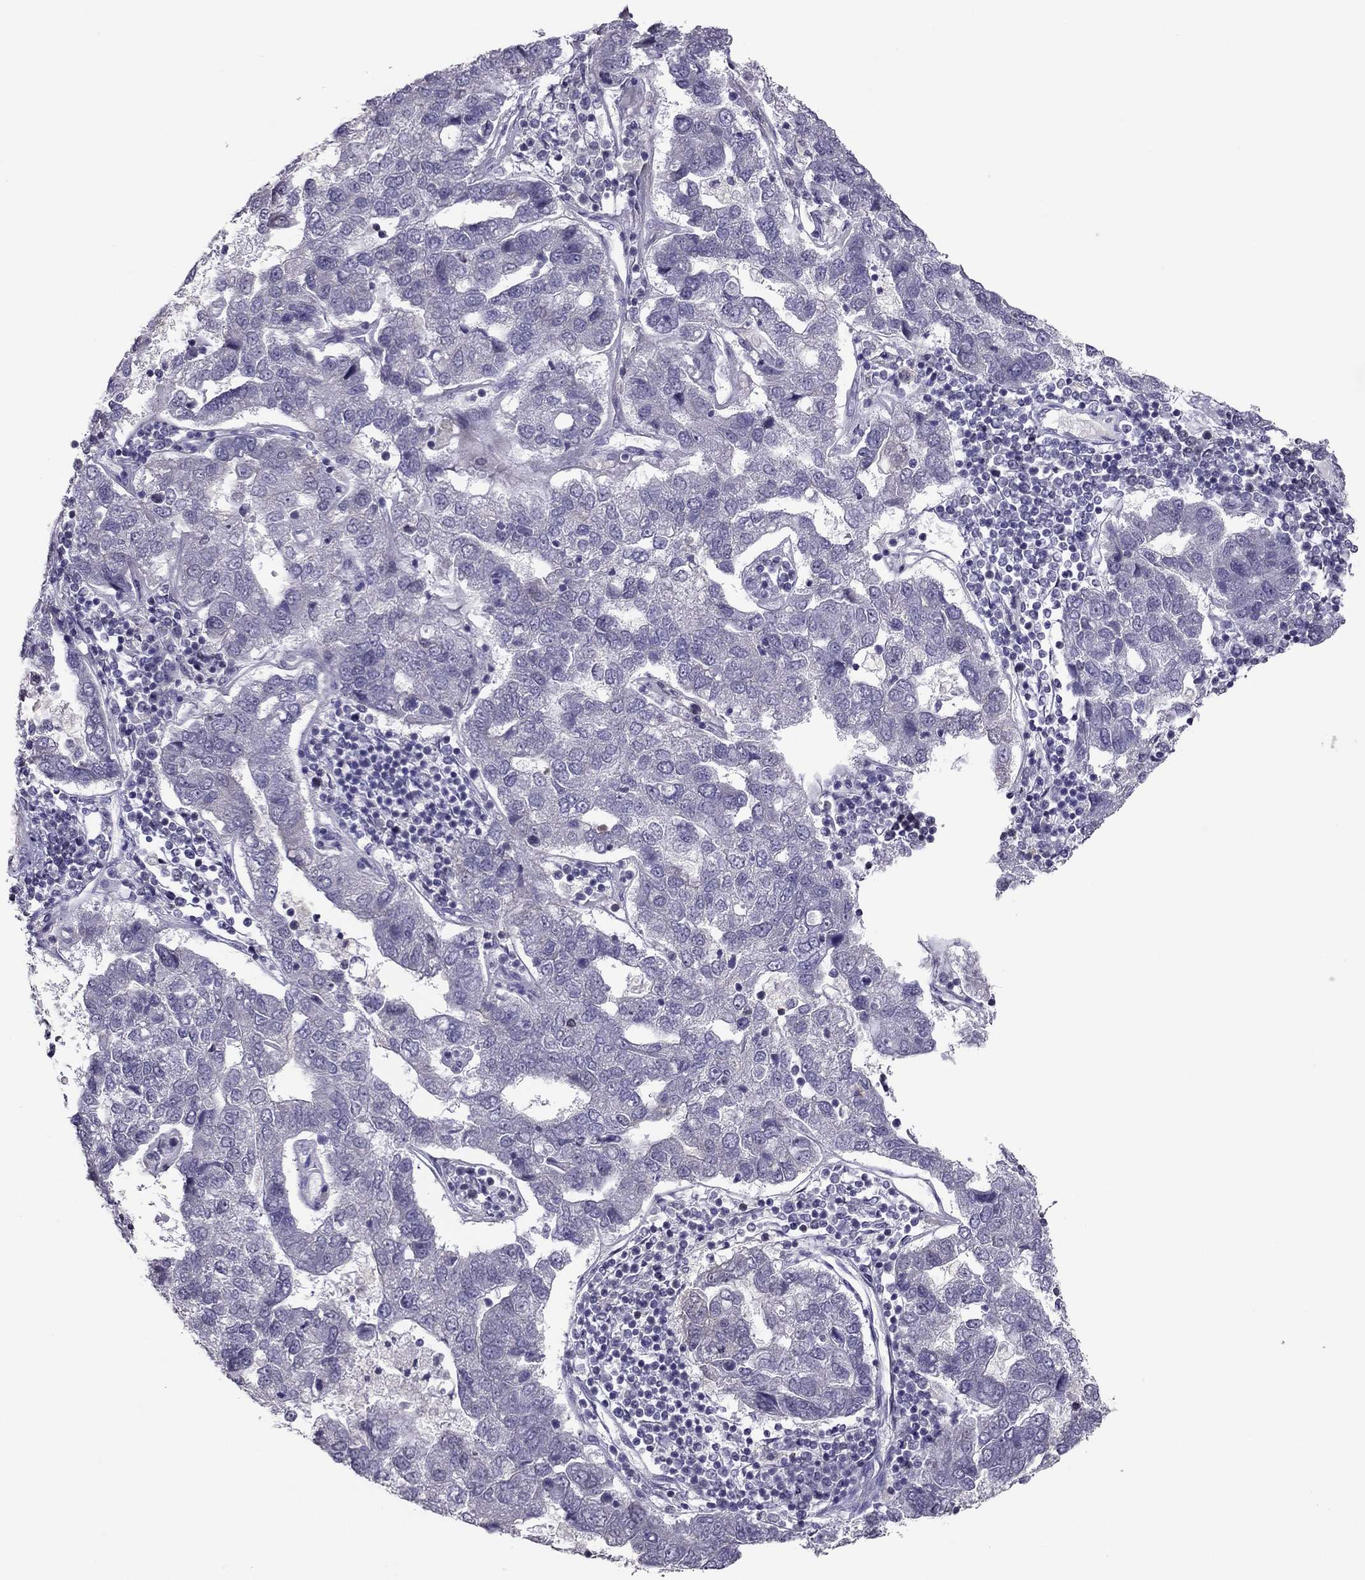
{"staining": {"intensity": "negative", "quantity": "none", "location": "none"}, "tissue": "pancreatic cancer", "cell_type": "Tumor cells", "image_type": "cancer", "snomed": [{"axis": "morphology", "description": "Adenocarcinoma, NOS"}, {"axis": "topography", "description": "Pancreas"}], "caption": "High magnification brightfield microscopy of pancreatic cancer (adenocarcinoma) stained with DAB (brown) and counterstained with hematoxylin (blue): tumor cells show no significant positivity.", "gene": "RGS8", "patient": {"sex": "female", "age": 61}}